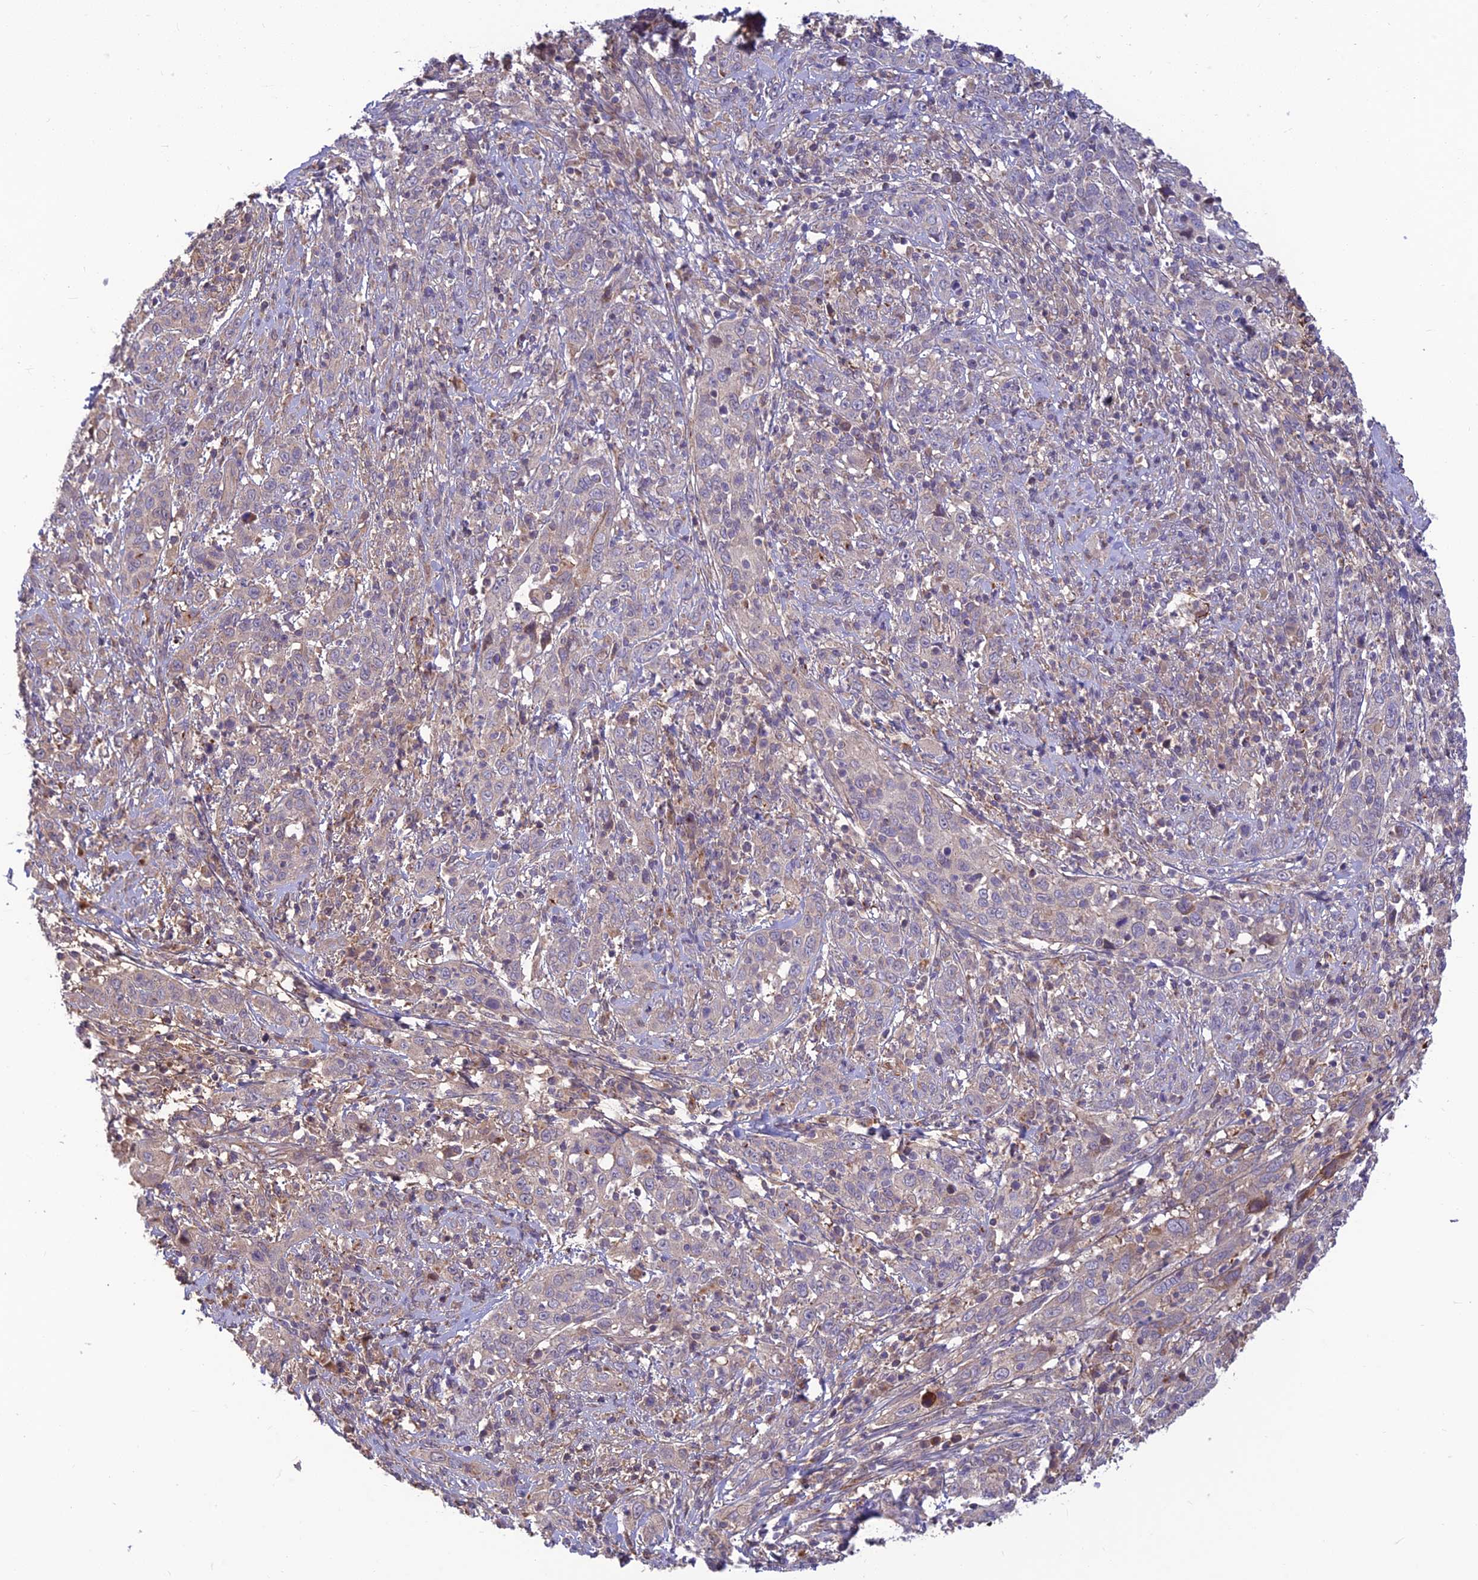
{"staining": {"intensity": "negative", "quantity": "none", "location": "none"}, "tissue": "cervical cancer", "cell_type": "Tumor cells", "image_type": "cancer", "snomed": [{"axis": "morphology", "description": "Squamous cell carcinoma, NOS"}, {"axis": "topography", "description": "Cervix"}], "caption": "Tumor cells are negative for protein expression in human cervical cancer (squamous cell carcinoma). The staining was performed using DAB to visualize the protein expression in brown, while the nuclei were stained in blue with hematoxylin (Magnification: 20x).", "gene": "ST8SIA5", "patient": {"sex": "female", "age": 46}}